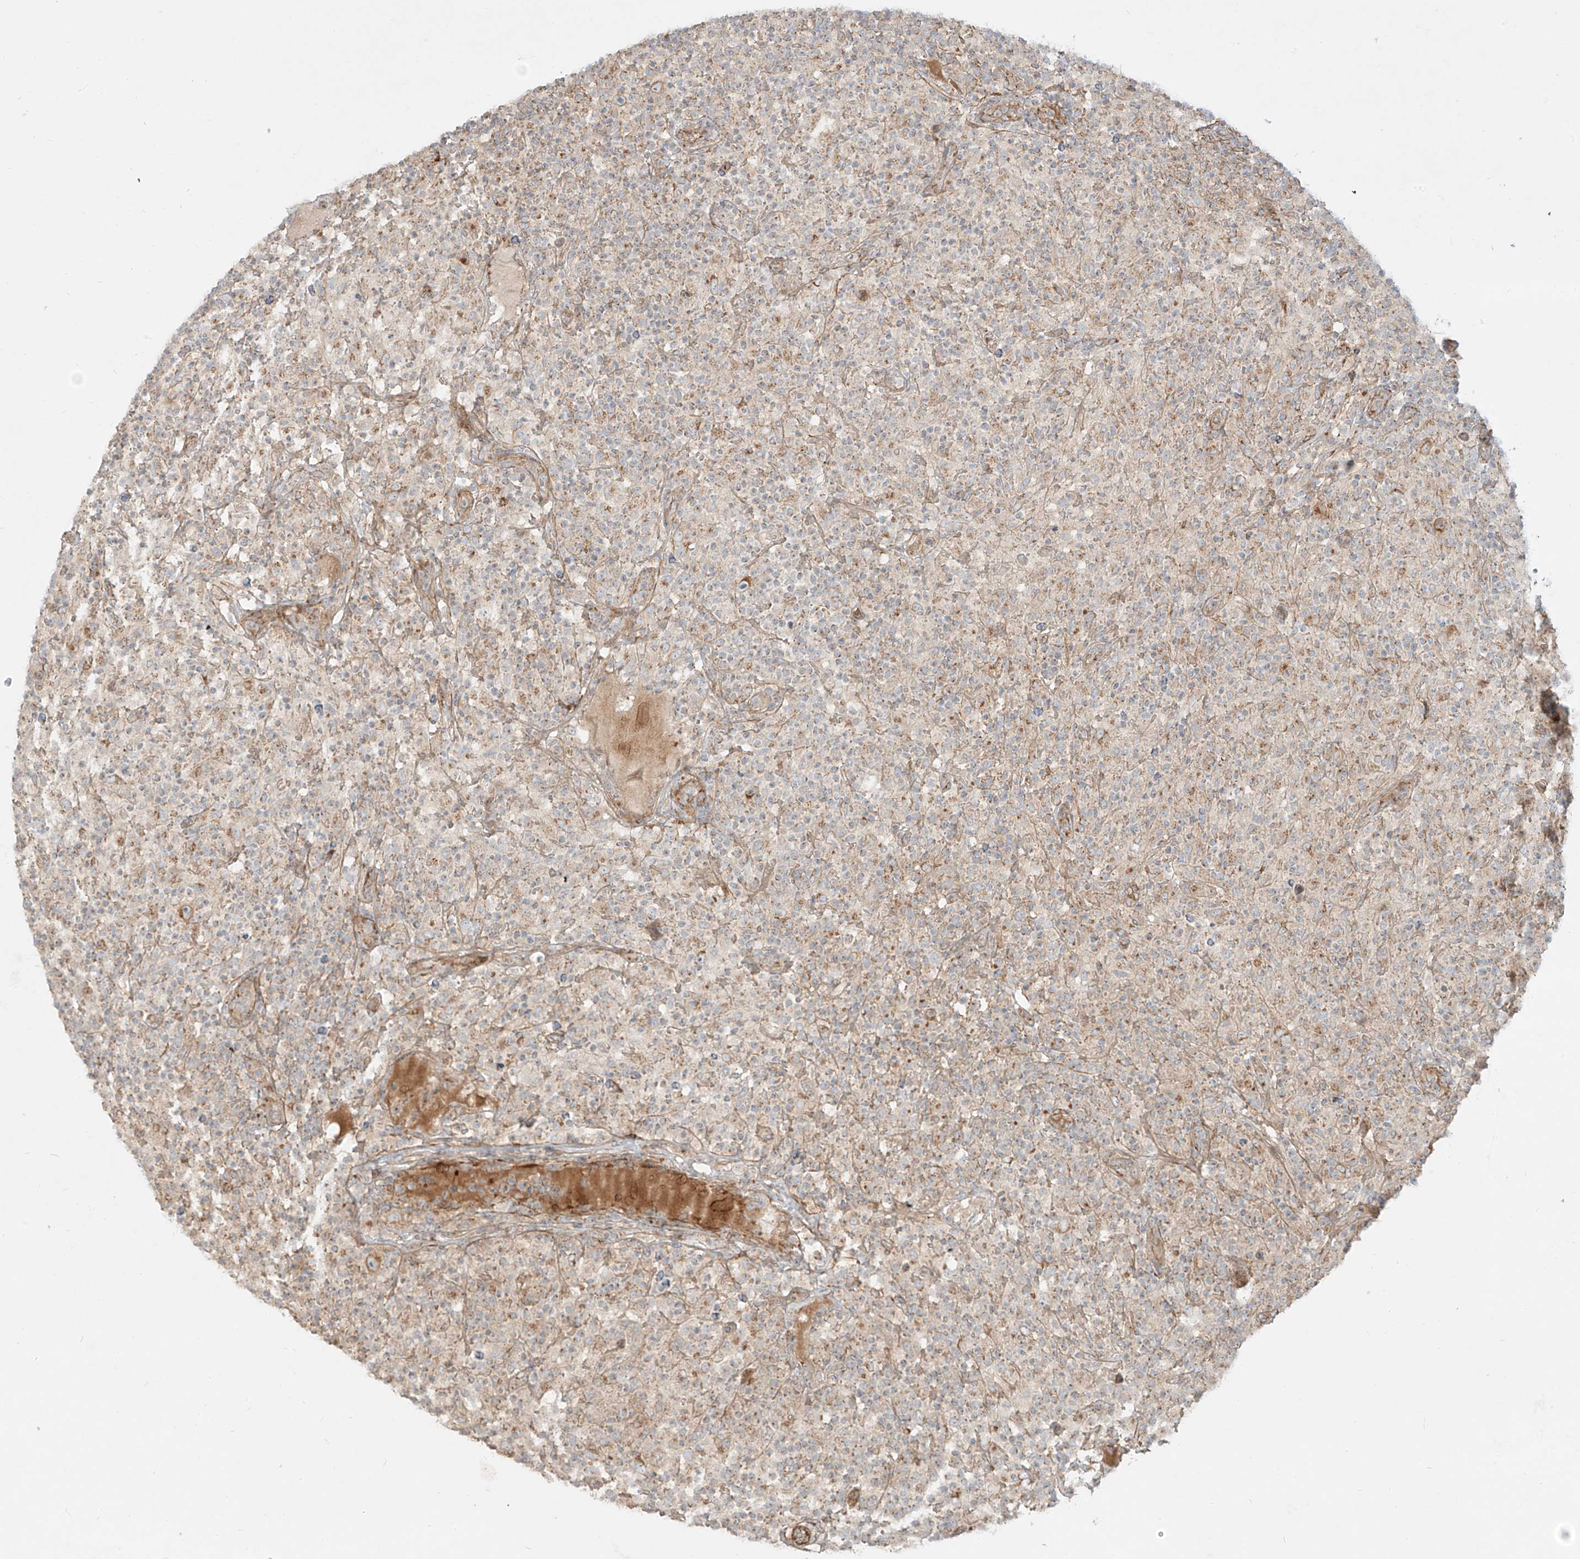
{"staining": {"intensity": "moderate", "quantity": "25%-75%", "location": "cytoplasmic/membranous"}, "tissue": "lymphoma", "cell_type": "Tumor cells", "image_type": "cancer", "snomed": [{"axis": "morphology", "description": "Hodgkin's disease, NOS"}, {"axis": "topography", "description": "Lymph node"}], "caption": "This image exhibits immunohistochemistry (IHC) staining of Hodgkin's disease, with medium moderate cytoplasmic/membranous staining in approximately 25%-75% of tumor cells.", "gene": "ZNF287", "patient": {"sex": "male", "age": 70}}